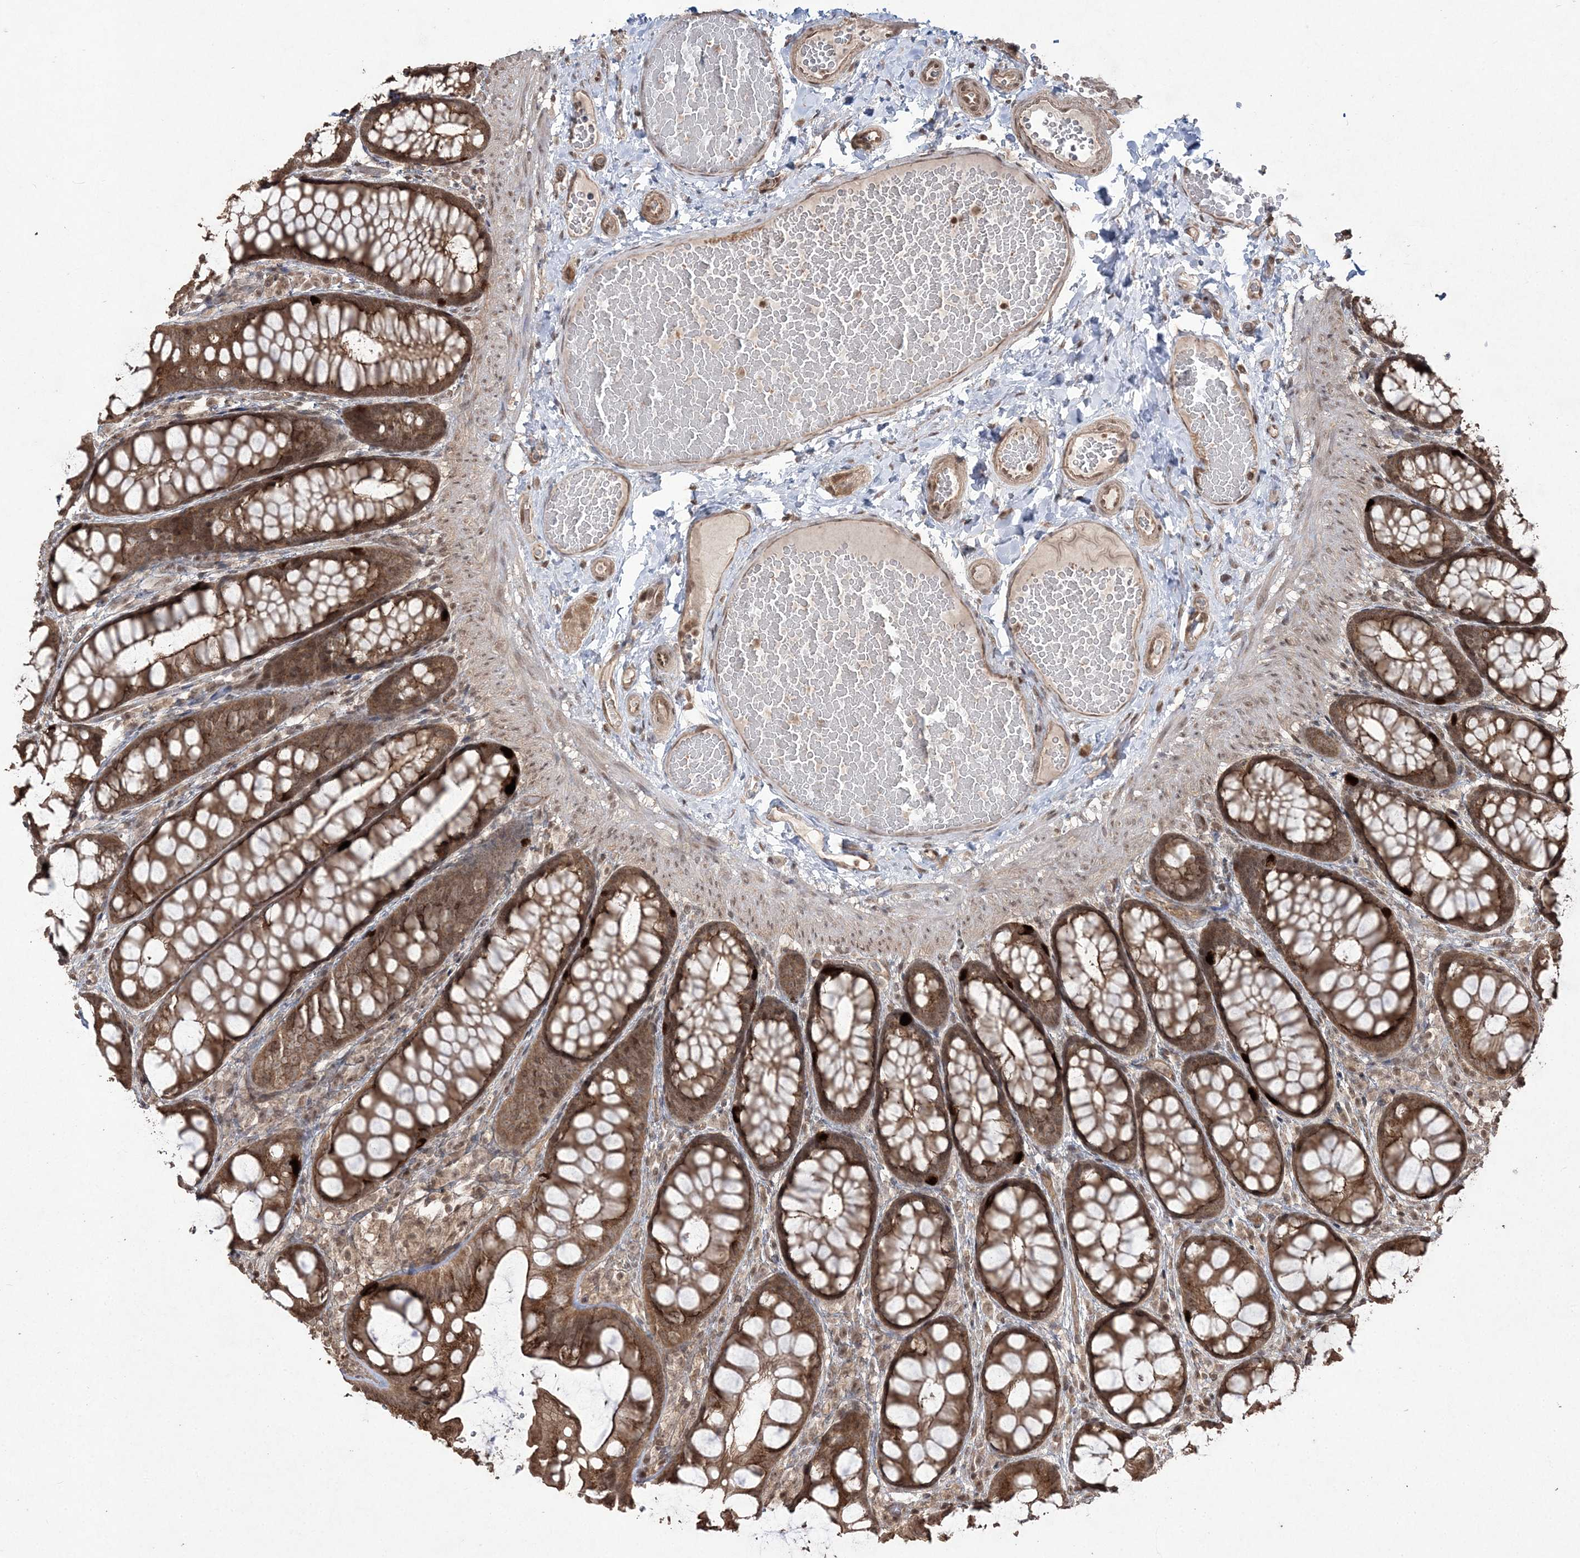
{"staining": {"intensity": "moderate", "quantity": ">75%", "location": "cytoplasmic/membranous,nuclear"}, "tissue": "colon", "cell_type": "Endothelial cells", "image_type": "normal", "snomed": [{"axis": "morphology", "description": "Normal tissue, NOS"}, {"axis": "topography", "description": "Colon"}], "caption": "A high-resolution photomicrograph shows immunohistochemistry (IHC) staining of unremarkable colon, which reveals moderate cytoplasmic/membranous,nuclear staining in approximately >75% of endothelial cells. The protein is stained brown, and the nuclei are stained in blue (DAB (3,3'-diaminobenzidine) IHC with brightfield microscopy, high magnification).", "gene": "EHHADH", "patient": {"sex": "male", "age": 47}}